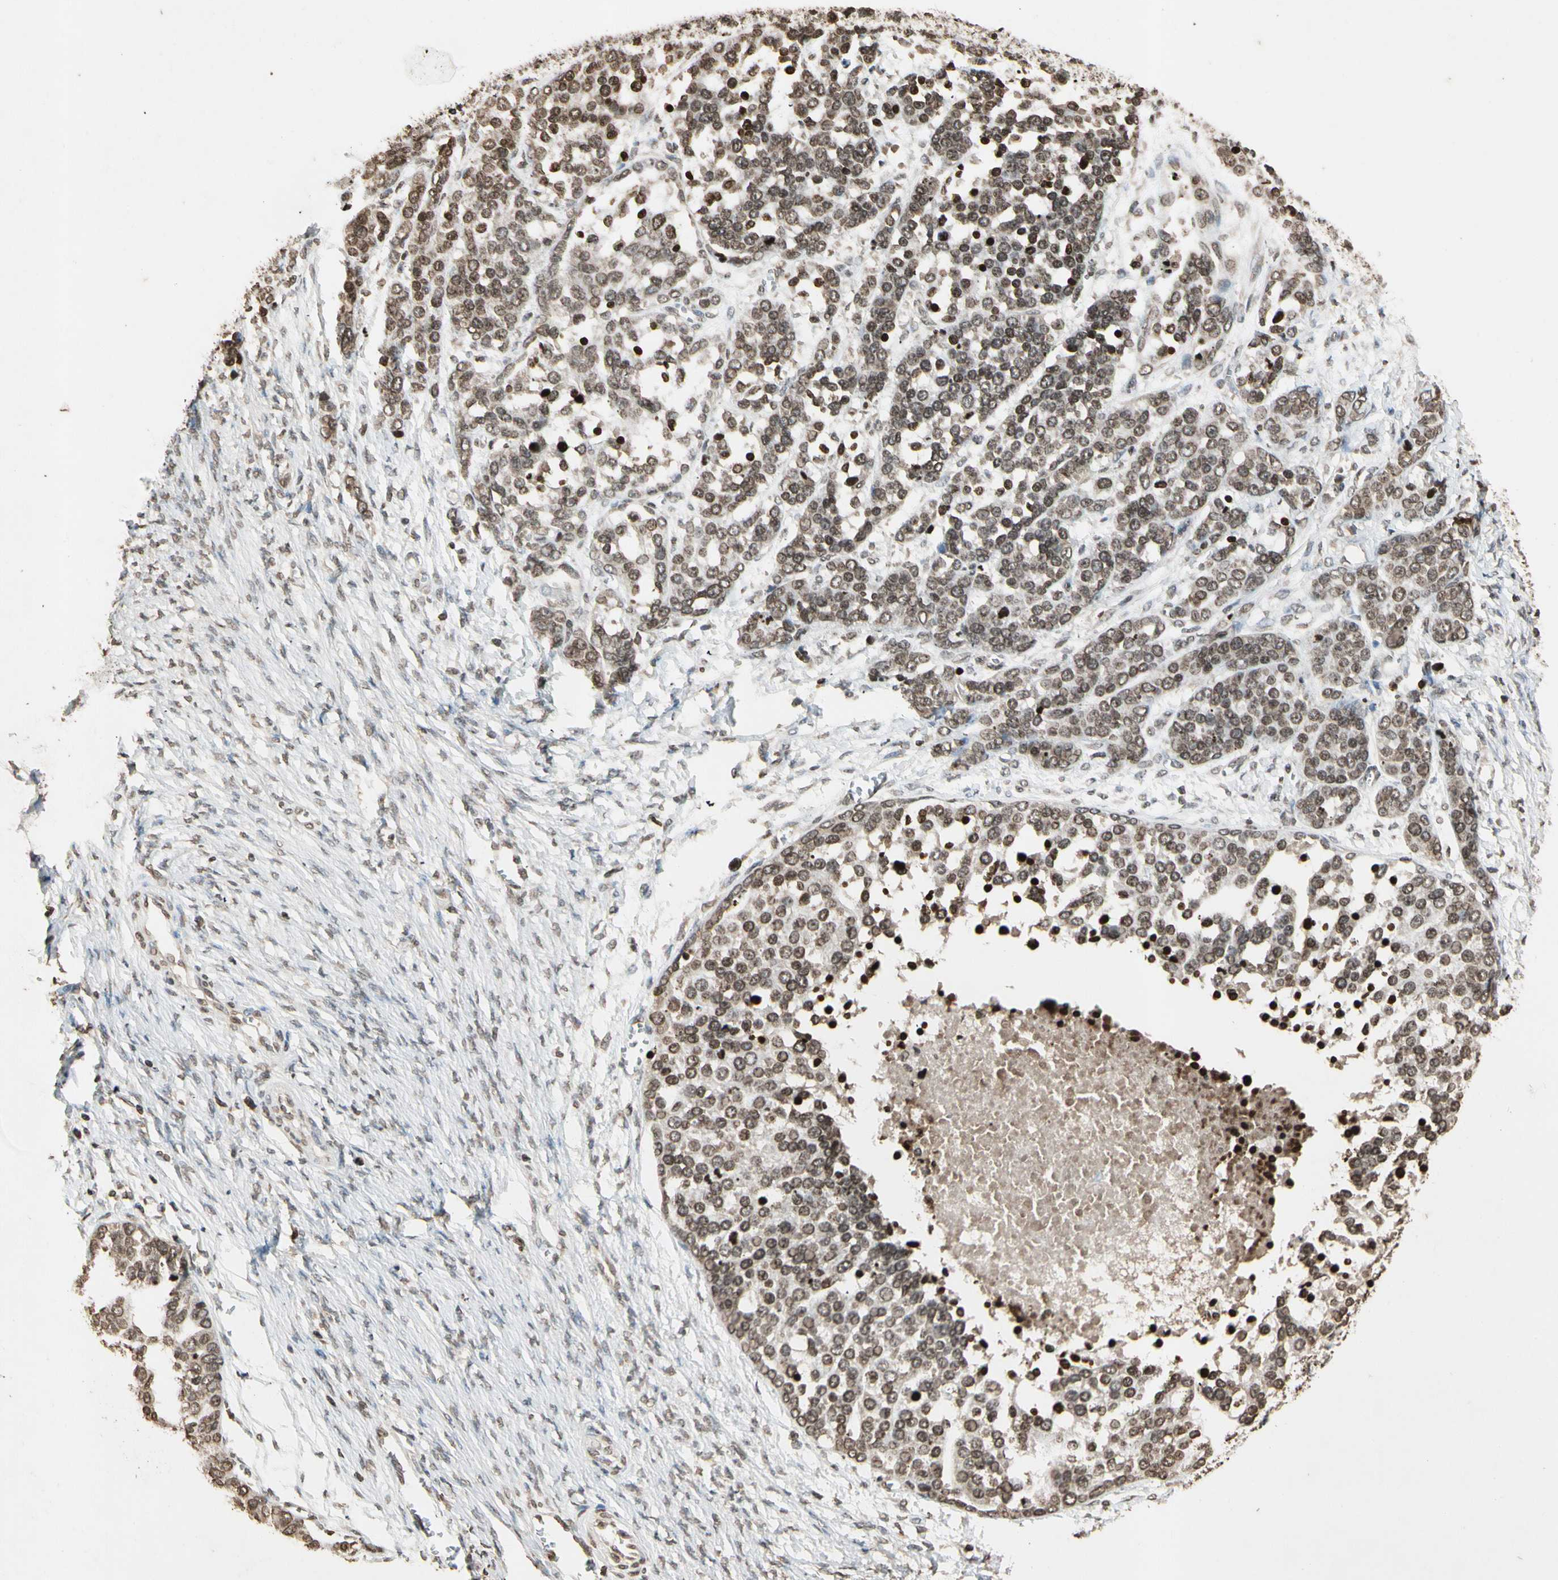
{"staining": {"intensity": "weak", "quantity": "25%-75%", "location": "nuclear"}, "tissue": "ovarian cancer", "cell_type": "Tumor cells", "image_type": "cancer", "snomed": [{"axis": "morphology", "description": "Cystadenocarcinoma, serous, NOS"}, {"axis": "topography", "description": "Ovary"}], "caption": "Human ovarian cancer stained for a protein (brown) demonstrates weak nuclear positive positivity in about 25%-75% of tumor cells.", "gene": "TOP1", "patient": {"sex": "female", "age": 44}}